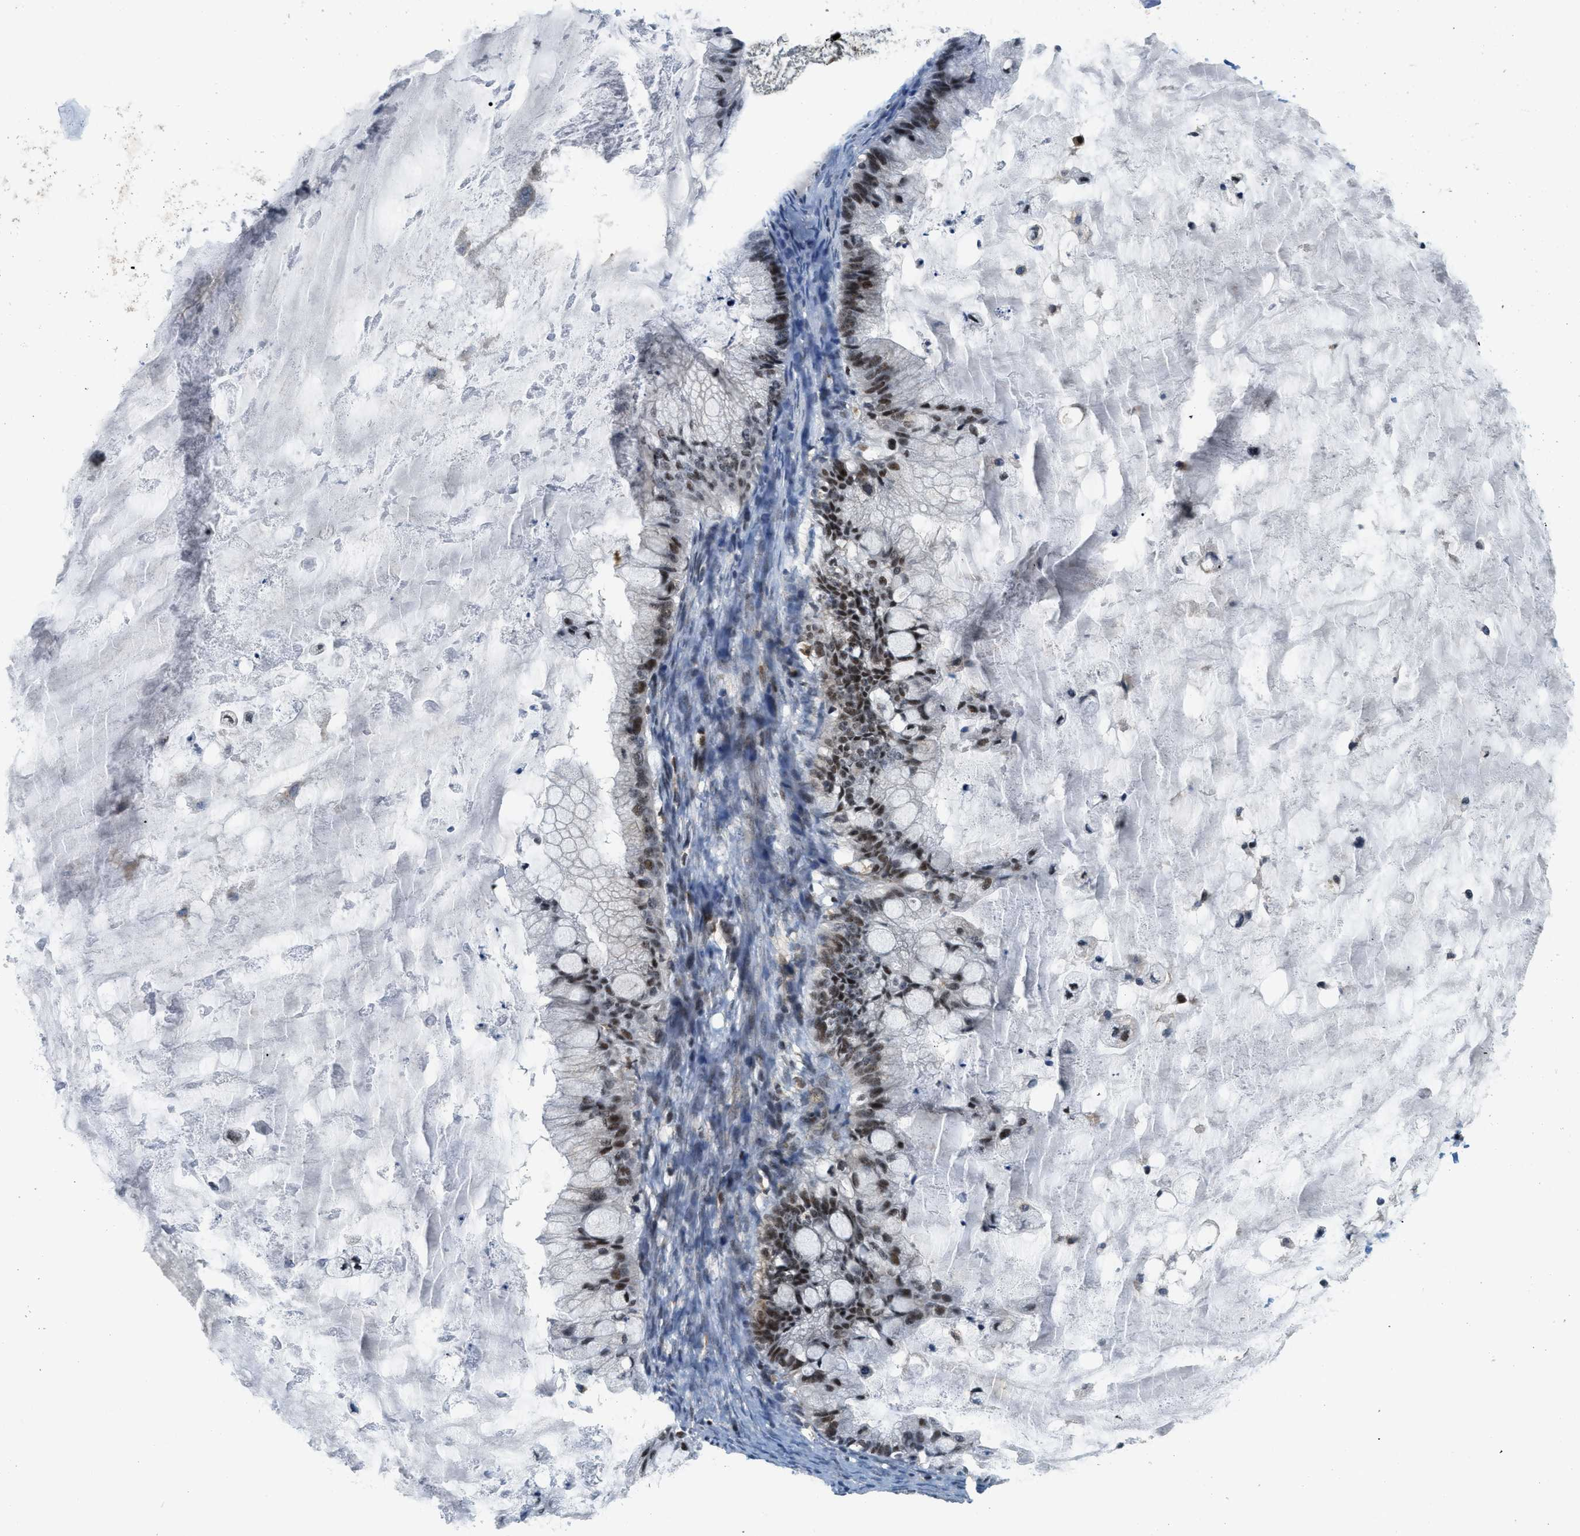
{"staining": {"intensity": "strong", "quantity": ">75%", "location": "nuclear"}, "tissue": "ovarian cancer", "cell_type": "Tumor cells", "image_type": "cancer", "snomed": [{"axis": "morphology", "description": "Cystadenocarcinoma, mucinous, NOS"}, {"axis": "topography", "description": "Ovary"}], "caption": "IHC (DAB) staining of ovarian mucinous cystadenocarcinoma demonstrates strong nuclear protein staining in about >75% of tumor cells. Using DAB (3,3'-diaminobenzidine) (brown) and hematoxylin (blue) stains, captured at high magnification using brightfield microscopy.", "gene": "ING1", "patient": {"sex": "female", "age": 57}}